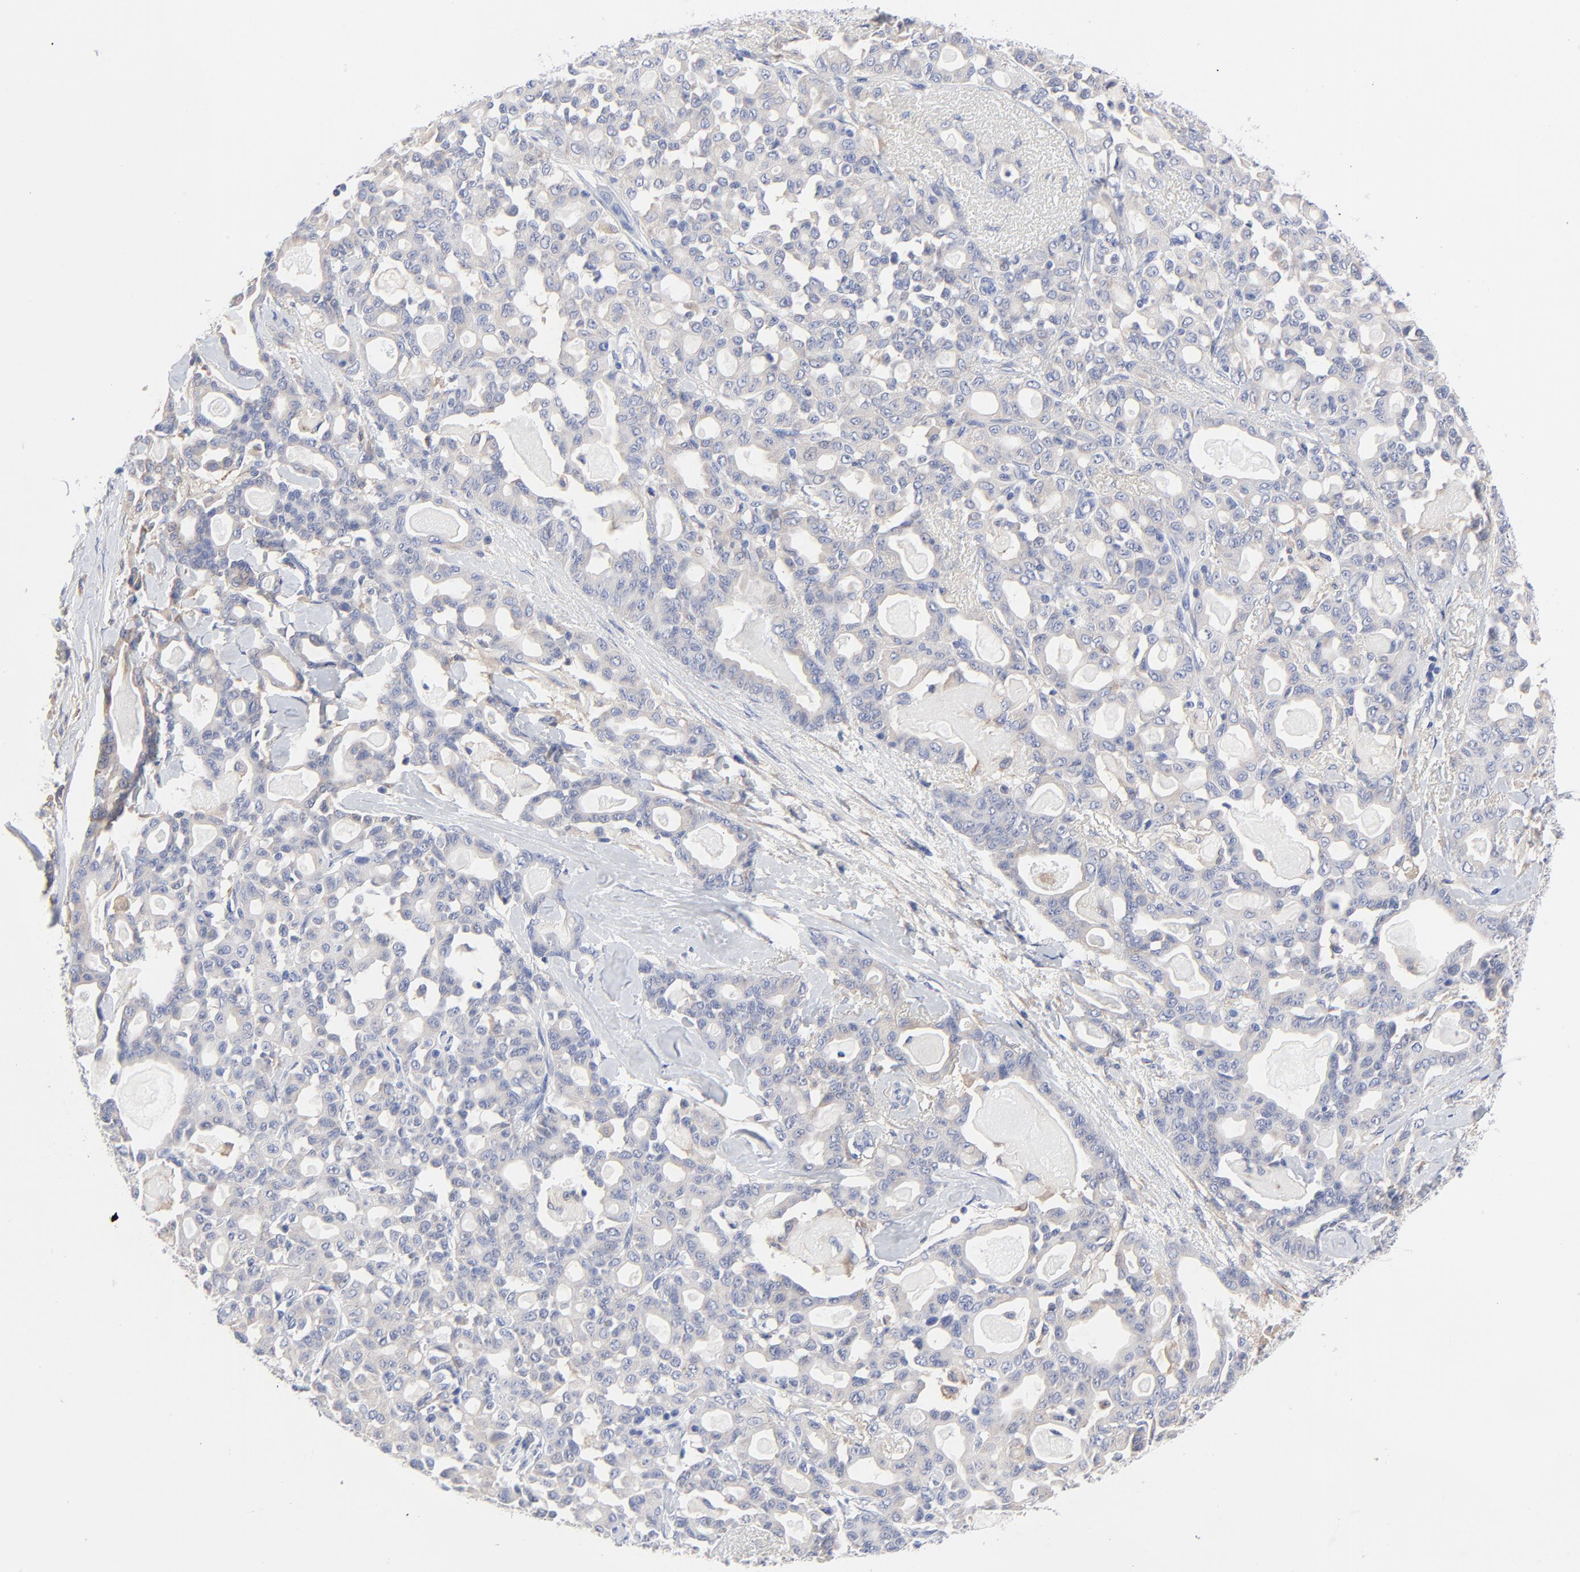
{"staining": {"intensity": "weak", "quantity": "<25%", "location": "cytoplasmic/membranous"}, "tissue": "pancreatic cancer", "cell_type": "Tumor cells", "image_type": "cancer", "snomed": [{"axis": "morphology", "description": "Adenocarcinoma, NOS"}, {"axis": "topography", "description": "Pancreas"}], "caption": "The photomicrograph displays no significant staining in tumor cells of adenocarcinoma (pancreatic).", "gene": "STAT2", "patient": {"sex": "male", "age": 63}}